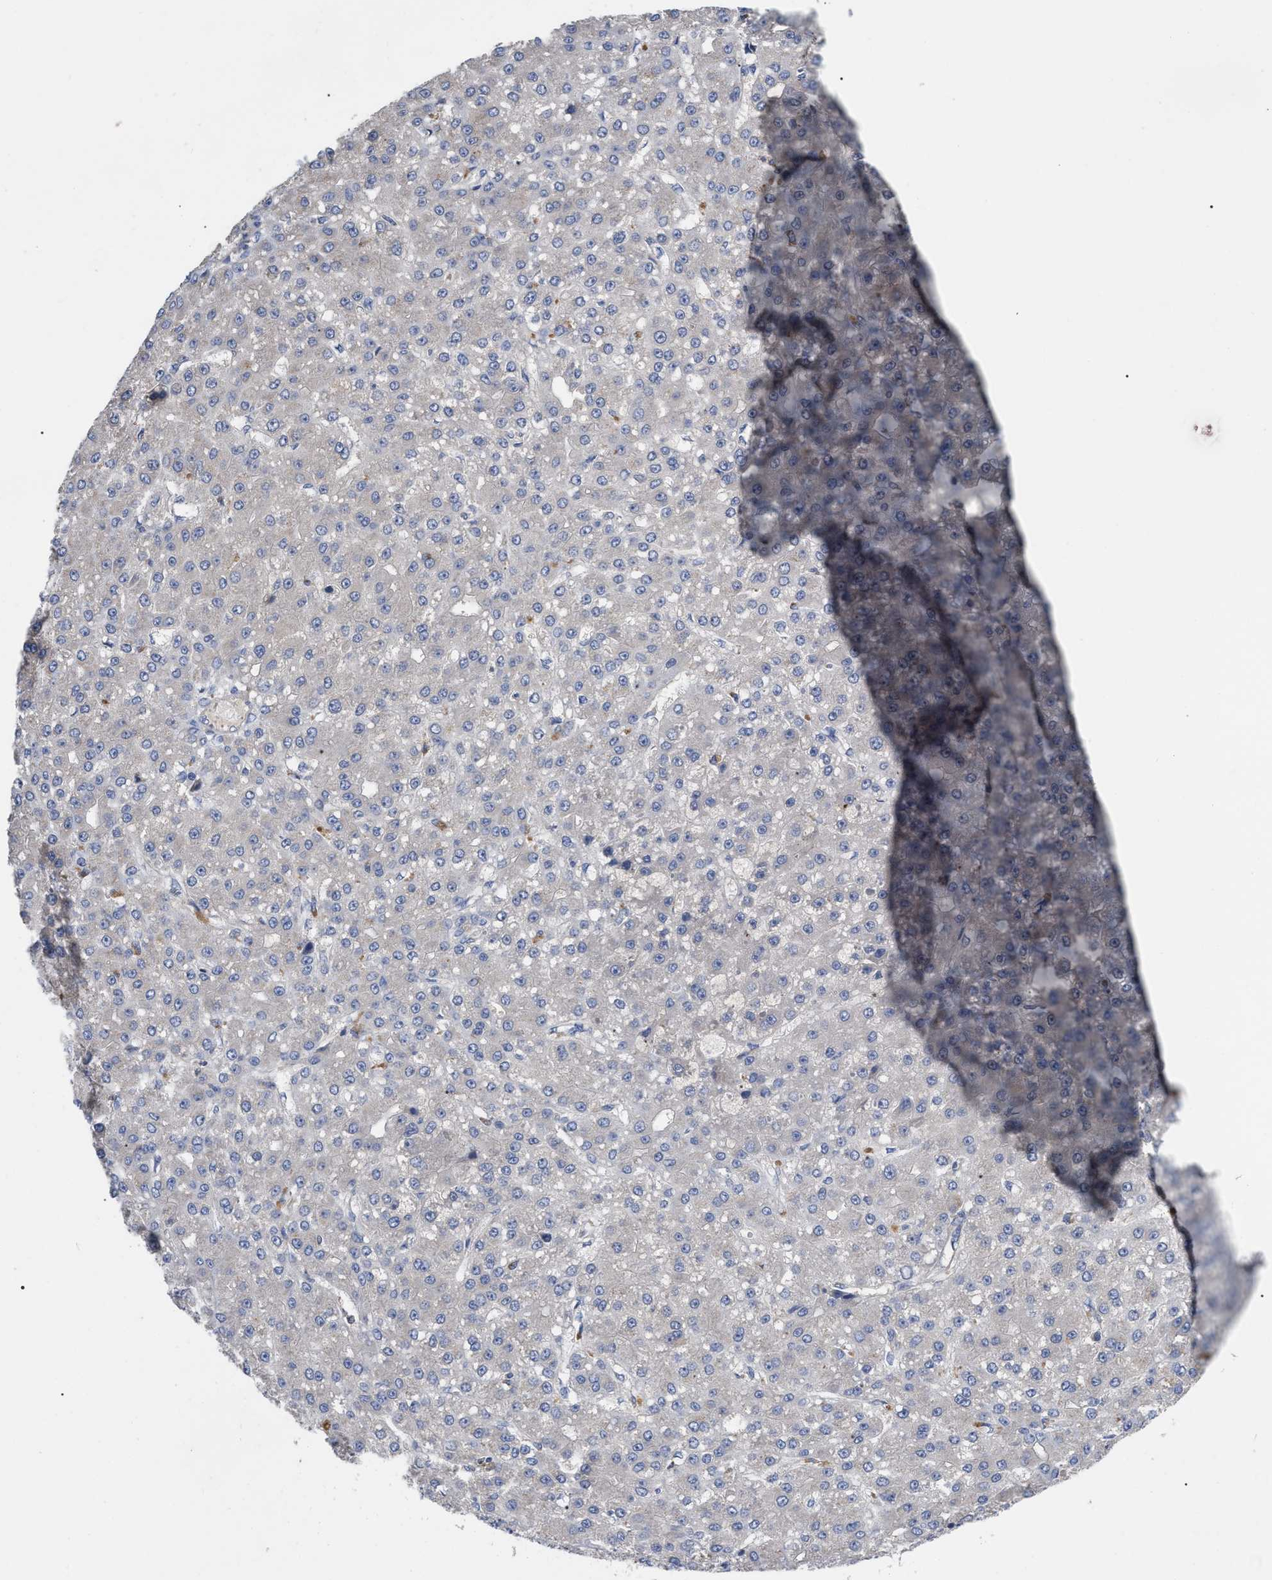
{"staining": {"intensity": "negative", "quantity": "none", "location": "none"}, "tissue": "liver cancer", "cell_type": "Tumor cells", "image_type": "cancer", "snomed": [{"axis": "morphology", "description": "Carcinoma, Hepatocellular, NOS"}, {"axis": "topography", "description": "Liver"}], "caption": "An image of liver cancer stained for a protein shows no brown staining in tumor cells.", "gene": "RAP1GDS1", "patient": {"sex": "male", "age": 67}}